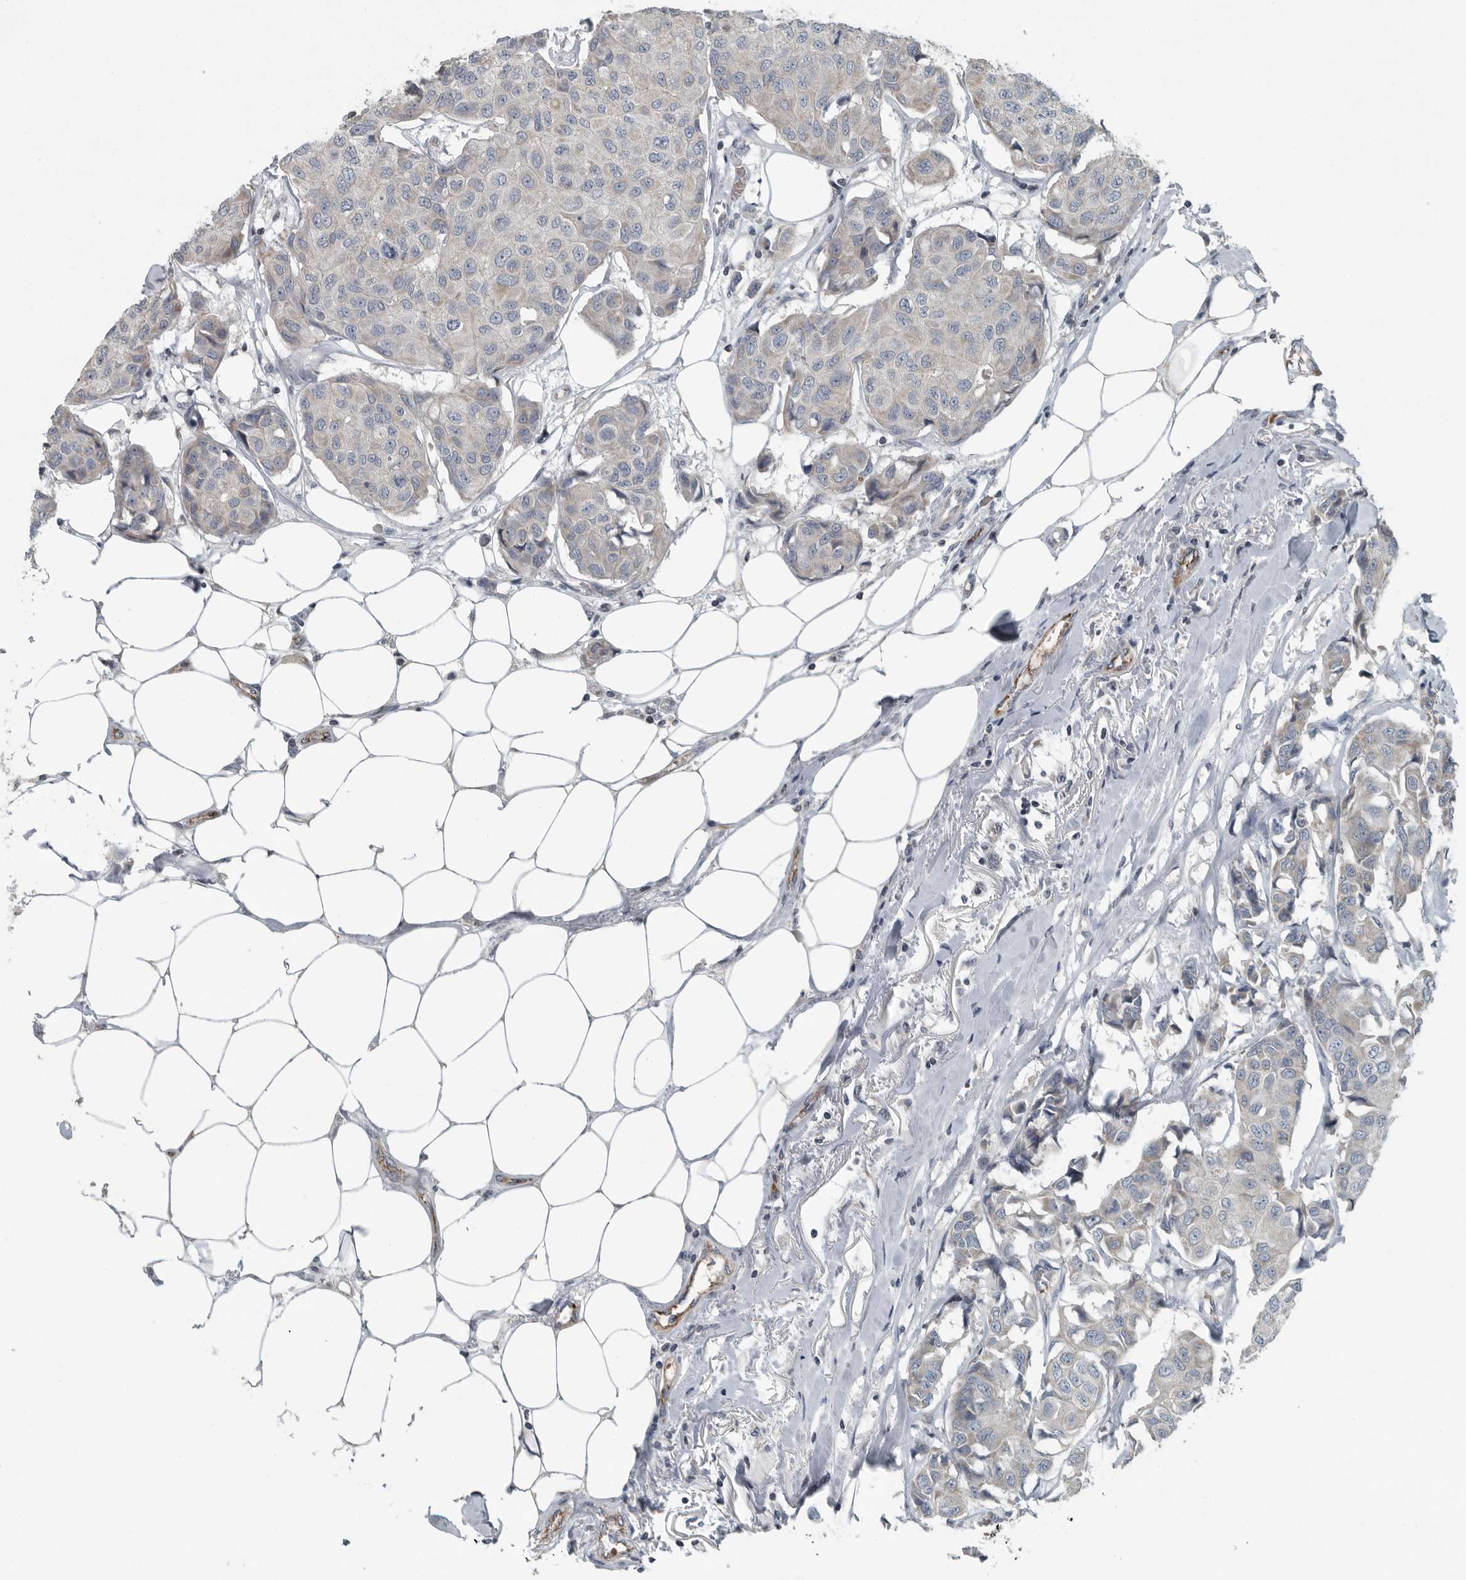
{"staining": {"intensity": "negative", "quantity": "none", "location": "none"}, "tissue": "breast cancer", "cell_type": "Tumor cells", "image_type": "cancer", "snomed": [{"axis": "morphology", "description": "Duct carcinoma"}, {"axis": "topography", "description": "Breast"}], "caption": "Tumor cells show no significant positivity in breast infiltrating ductal carcinoma. (Stains: DAB immunohistochemistry with hematoxylin counter stain, Microscopy: brightfield microscopy at high magnification).", "gene": "MPP3", "patient": {"sex": "female", "age": 80}}